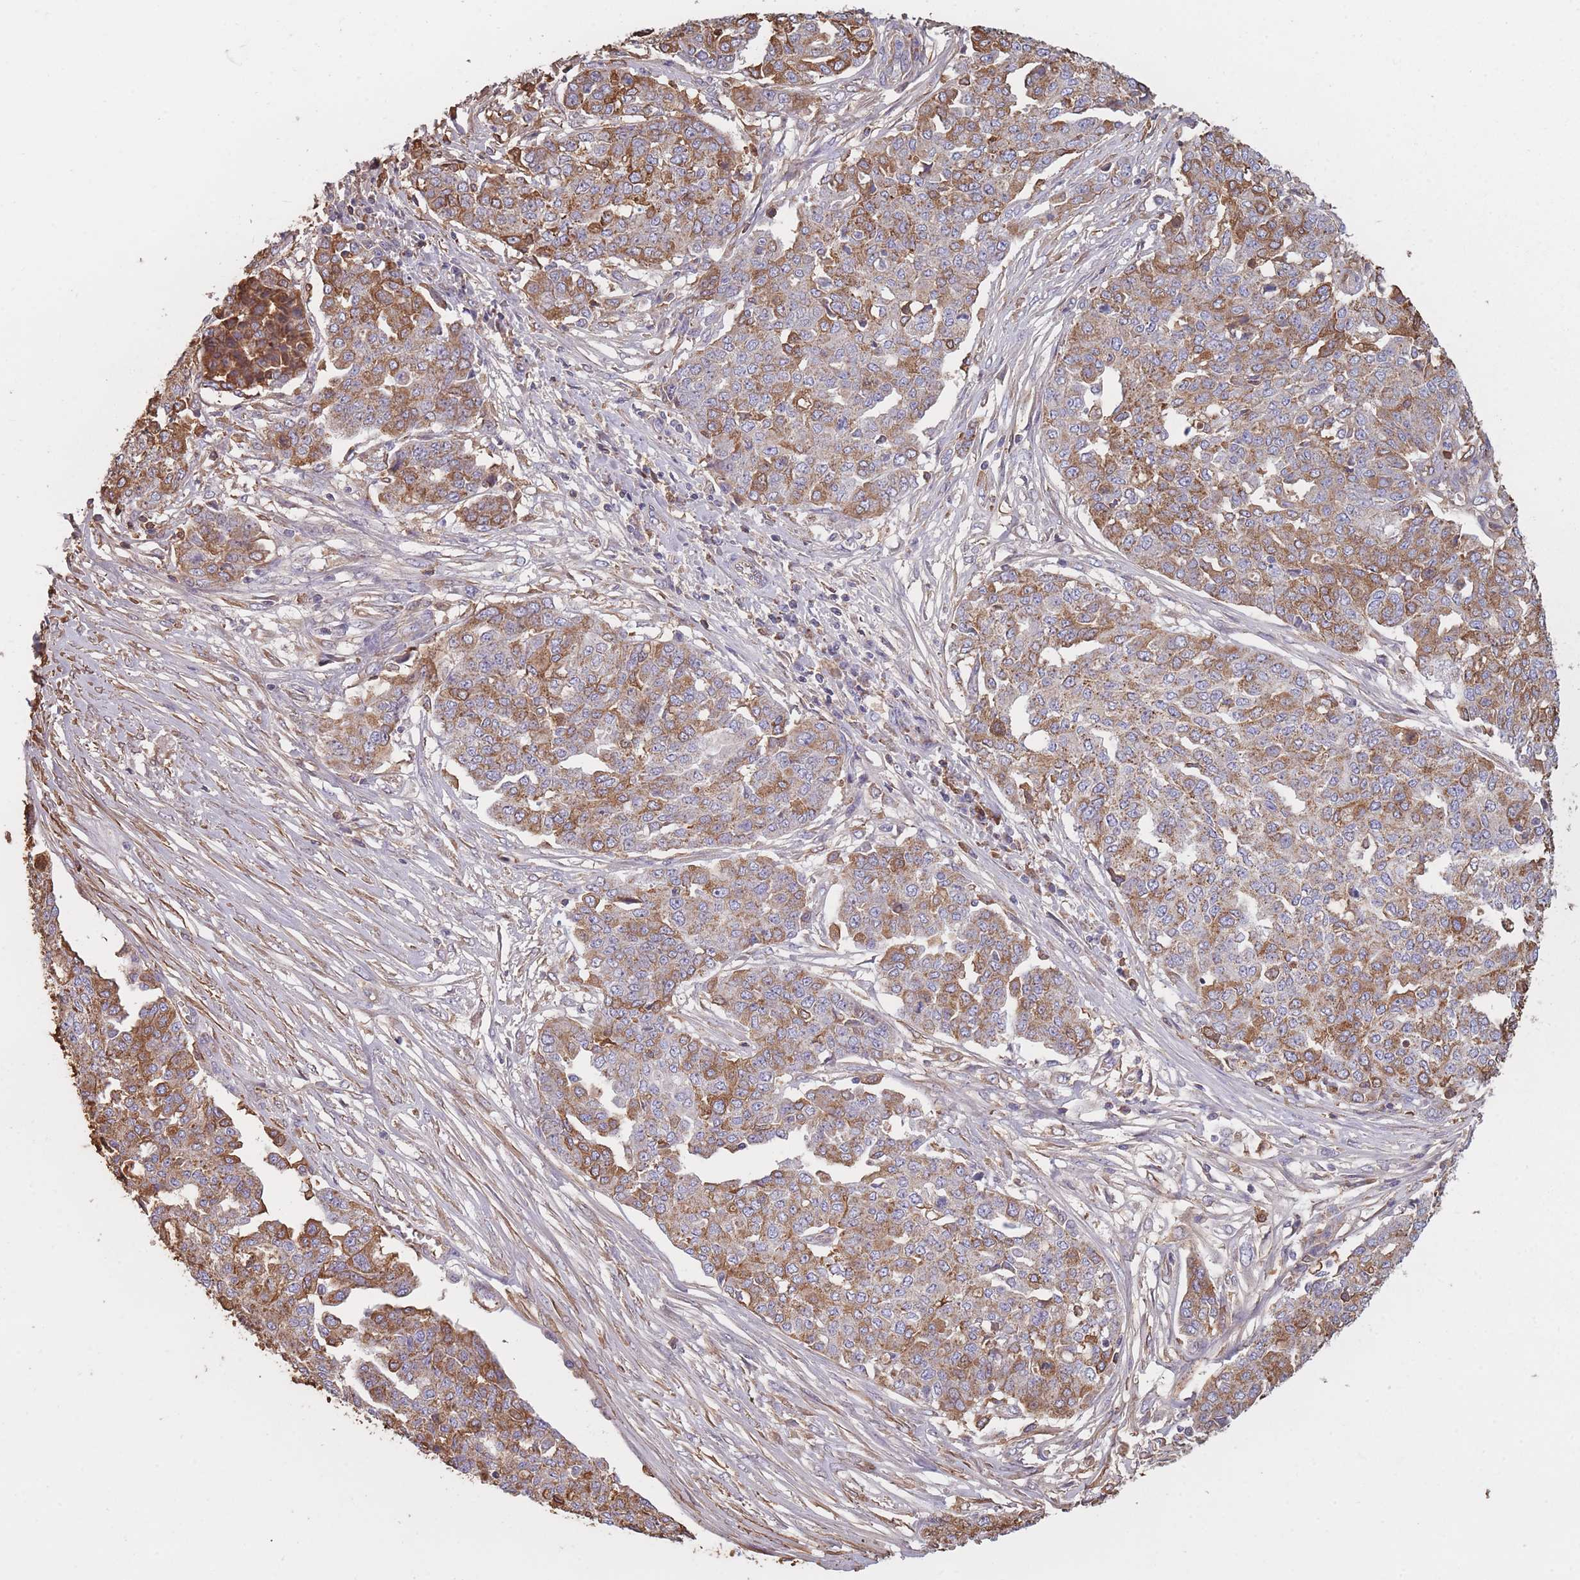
{"staining": {"intensity": "moderate", "quantity": "25%-75%", "location": "cytoplasmic/membranous"}, "tissue": "ovarian cancer", "cell_type": "Tumor cells", "image_type": "cancer", "snomed": [{"axis": "morphology", "description": "Cystadenocarcinoma, serous, NOS"}, {"axis": "topography", "description": "Soft tissue"}, {"axis": "topography", "description": "Ovary"}], "caption": "IHC micrograph of neoplastic tissue: human ovarian cancer (serous cystadenocarcinoma) stained using IHC reveals medium levels of moderate protein expression localized specifically in the cytoplasmic/membranous of tumor cells, appearing as a cytoplasmic/membranous brown color.", "gene": "KAT2A", "patient": {"sex": "female", "age": 57}}